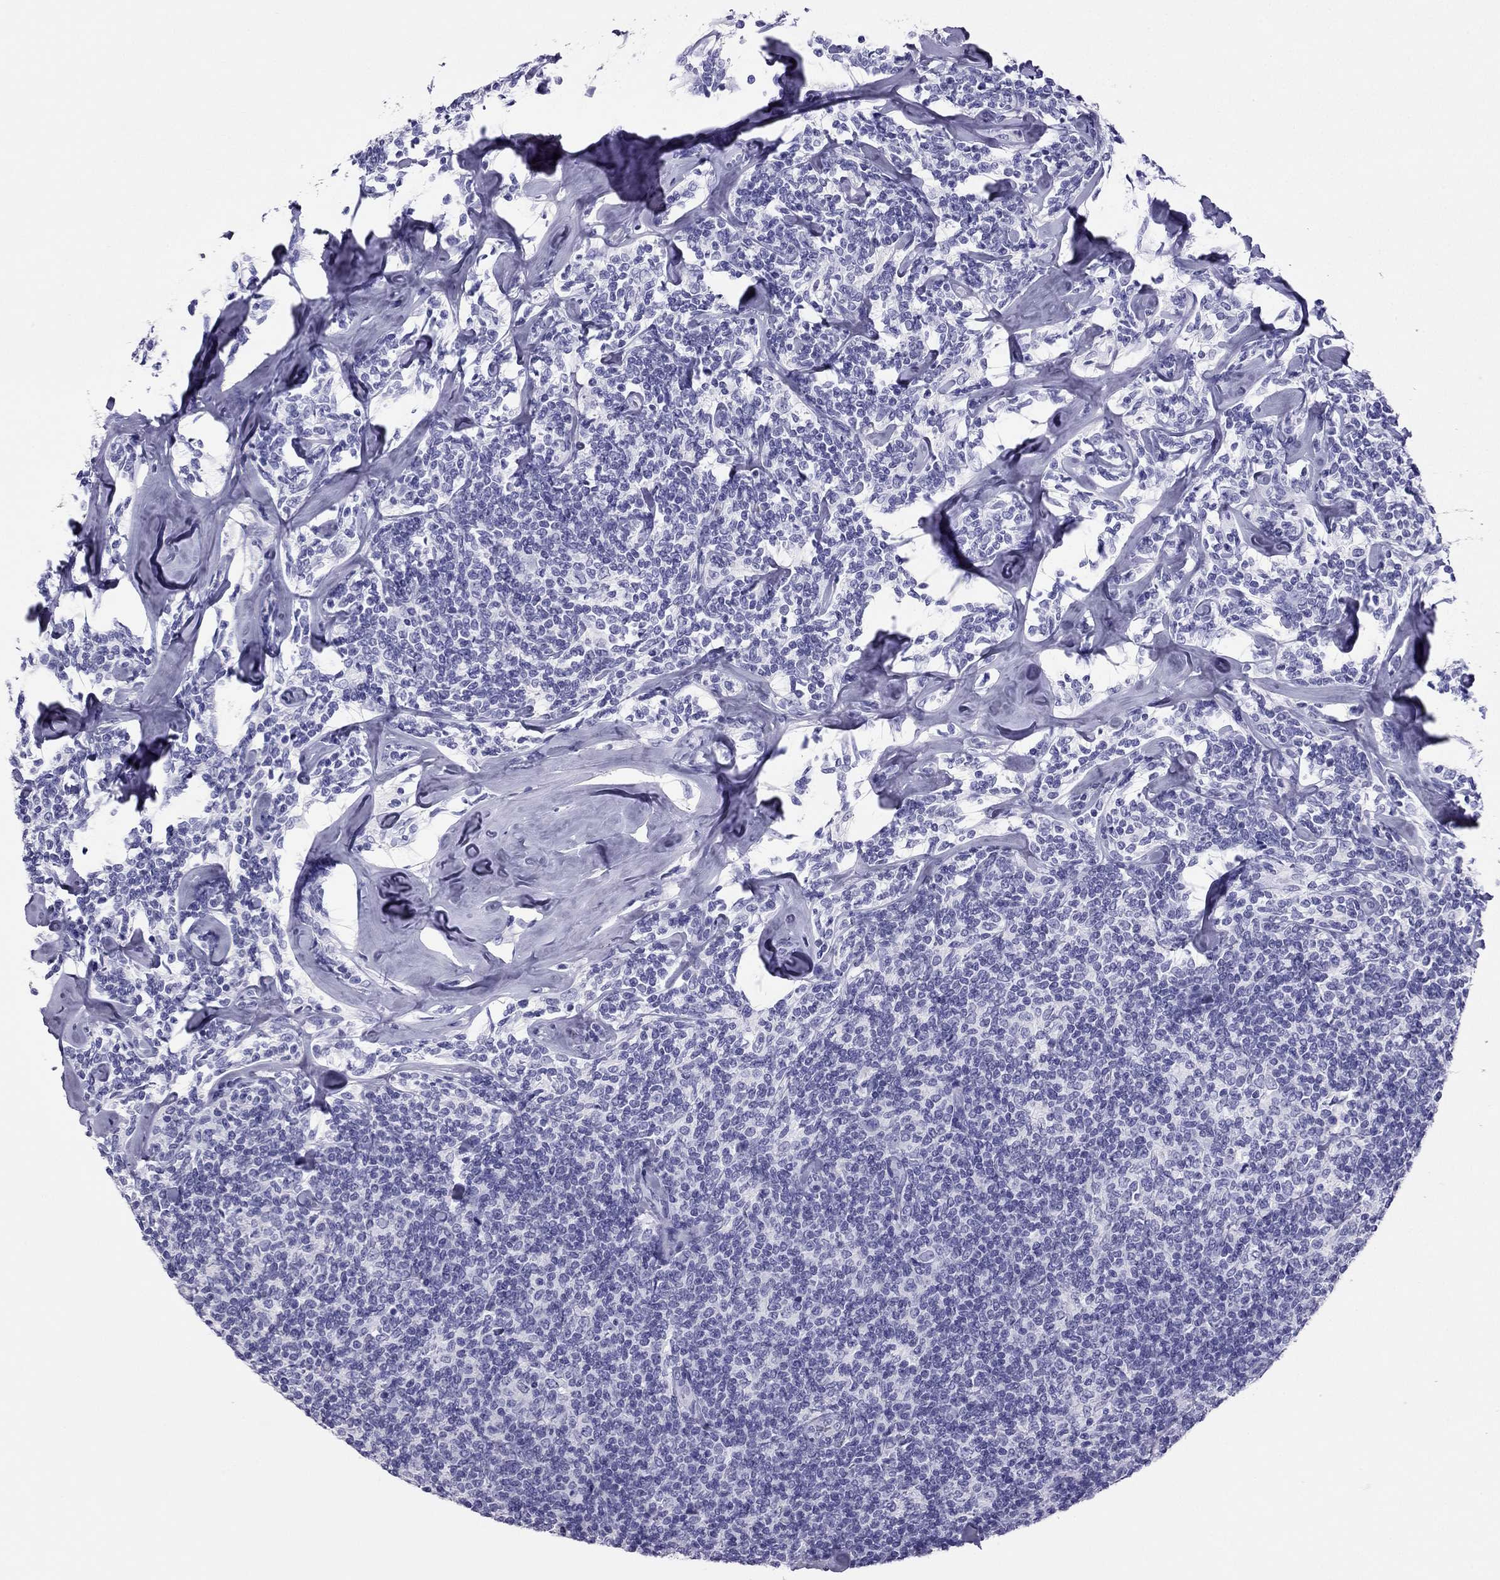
{"staining": {"intensity": "negative", "quantity": "none", "location": "none"}, "tissue": "lymphoma", "cell_type": "Tumor cells", "image_type": "cancer", "snomed": [{"axis": "morphology", "description": "Malignant lymphoma, non-Hodgkin's type, Low grade"}, {"axis": "topography", "description": "Lymph node"}], "caption": "High power microscopy micrograph of an IHC image of lymphoma, revealing no significant positivity in tumor cells.", "gene": "PDE6A", "patient": {"sex": "female", "age": 56}}